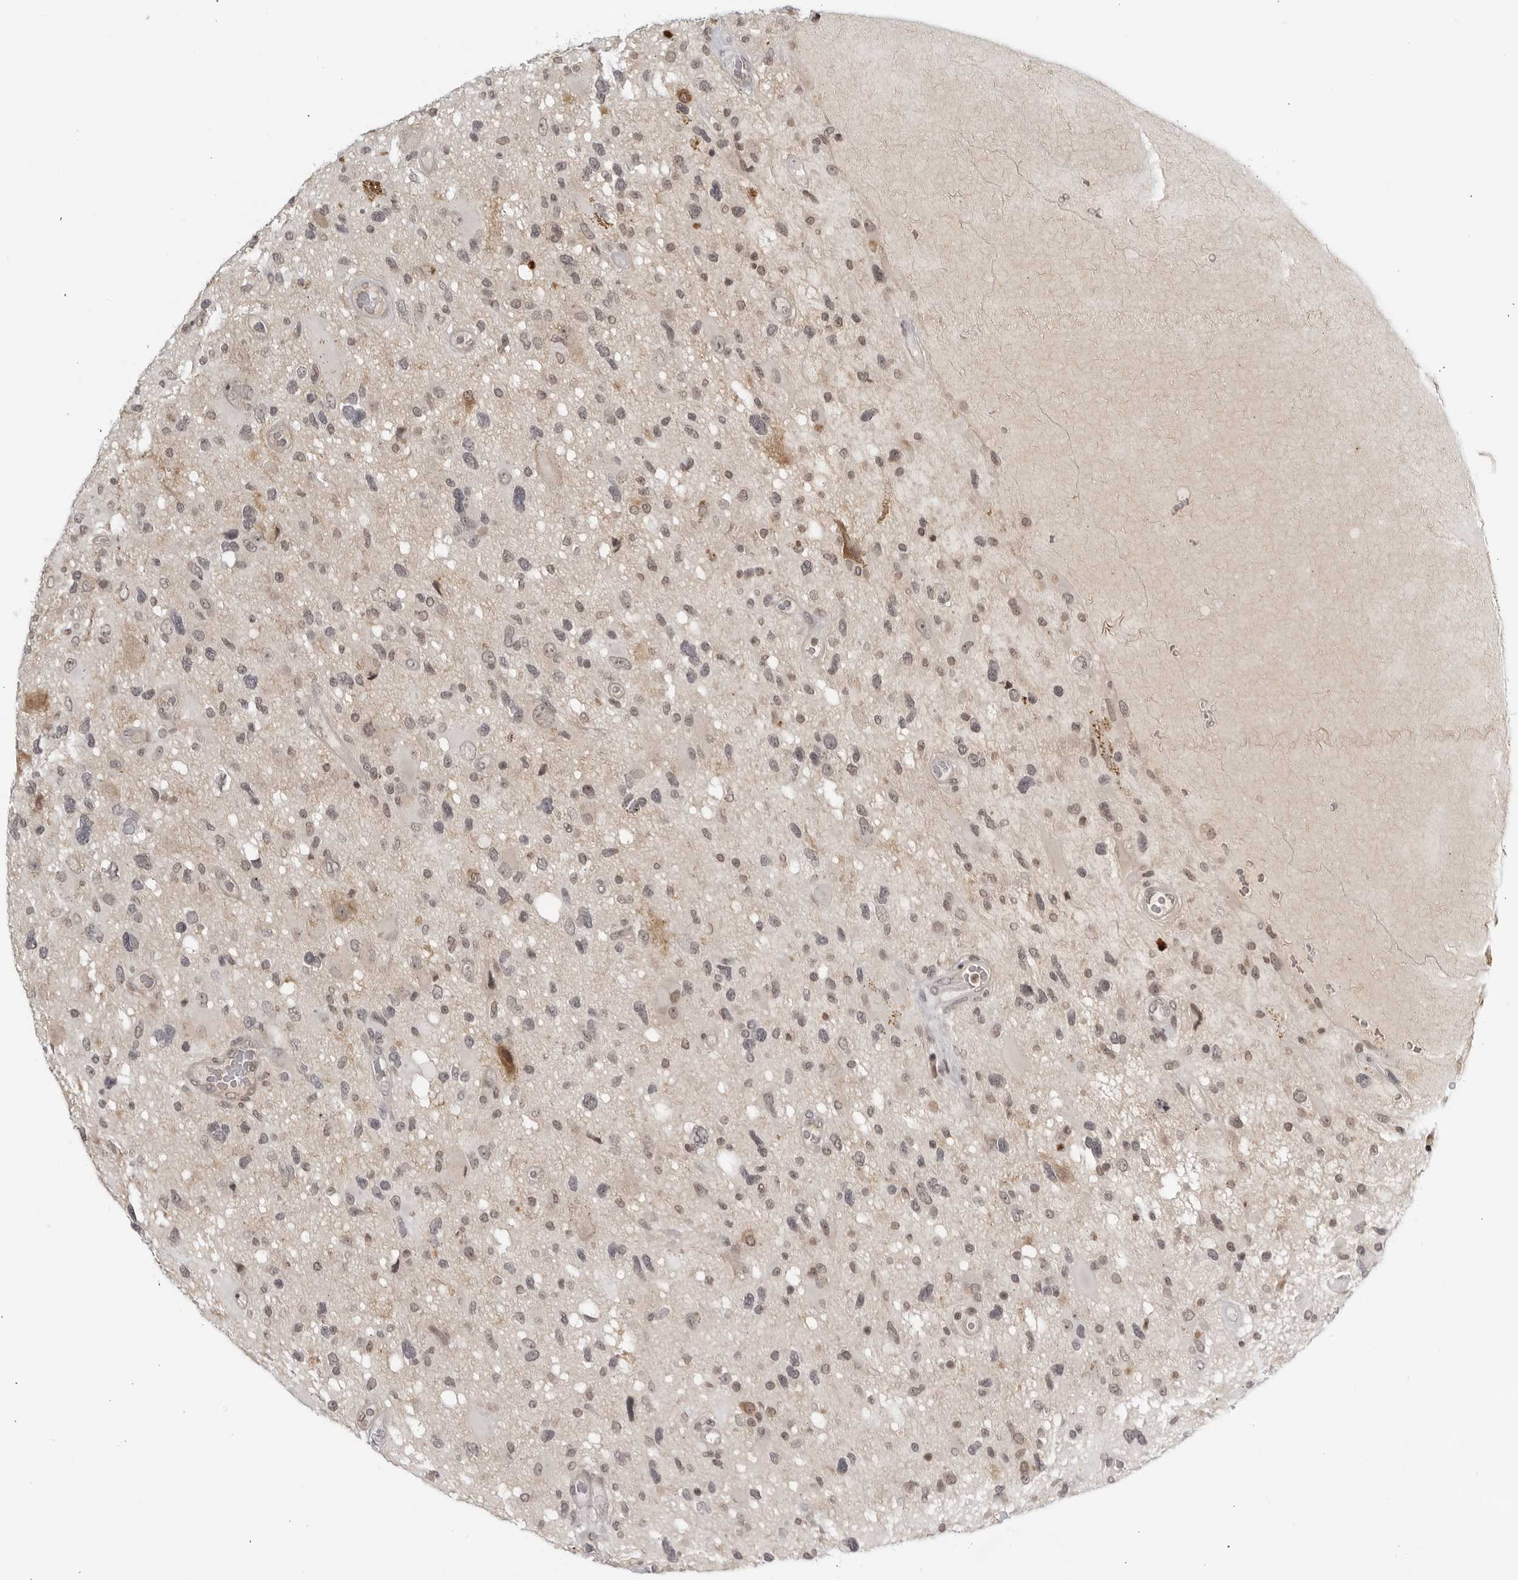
{"staining": {"intensity": "weak", "quantity": "<25%", "location": "nuclear"}, "tissue": "glioma", "cell_type": "Tumor cells", "image_type": "cancer", "snomed": [{"axis": "morphology", "description": "Glioma, malignant, High grade"}, {"axis": "topography", "description": "Brain"}], "caption": "Immunohistochemistry (IHC) of human malignant glioma (high-grade) shows no positivity in tumor cells.", "gene": "CC2D1B", "patient": {"sex": "male", "age": 33}}